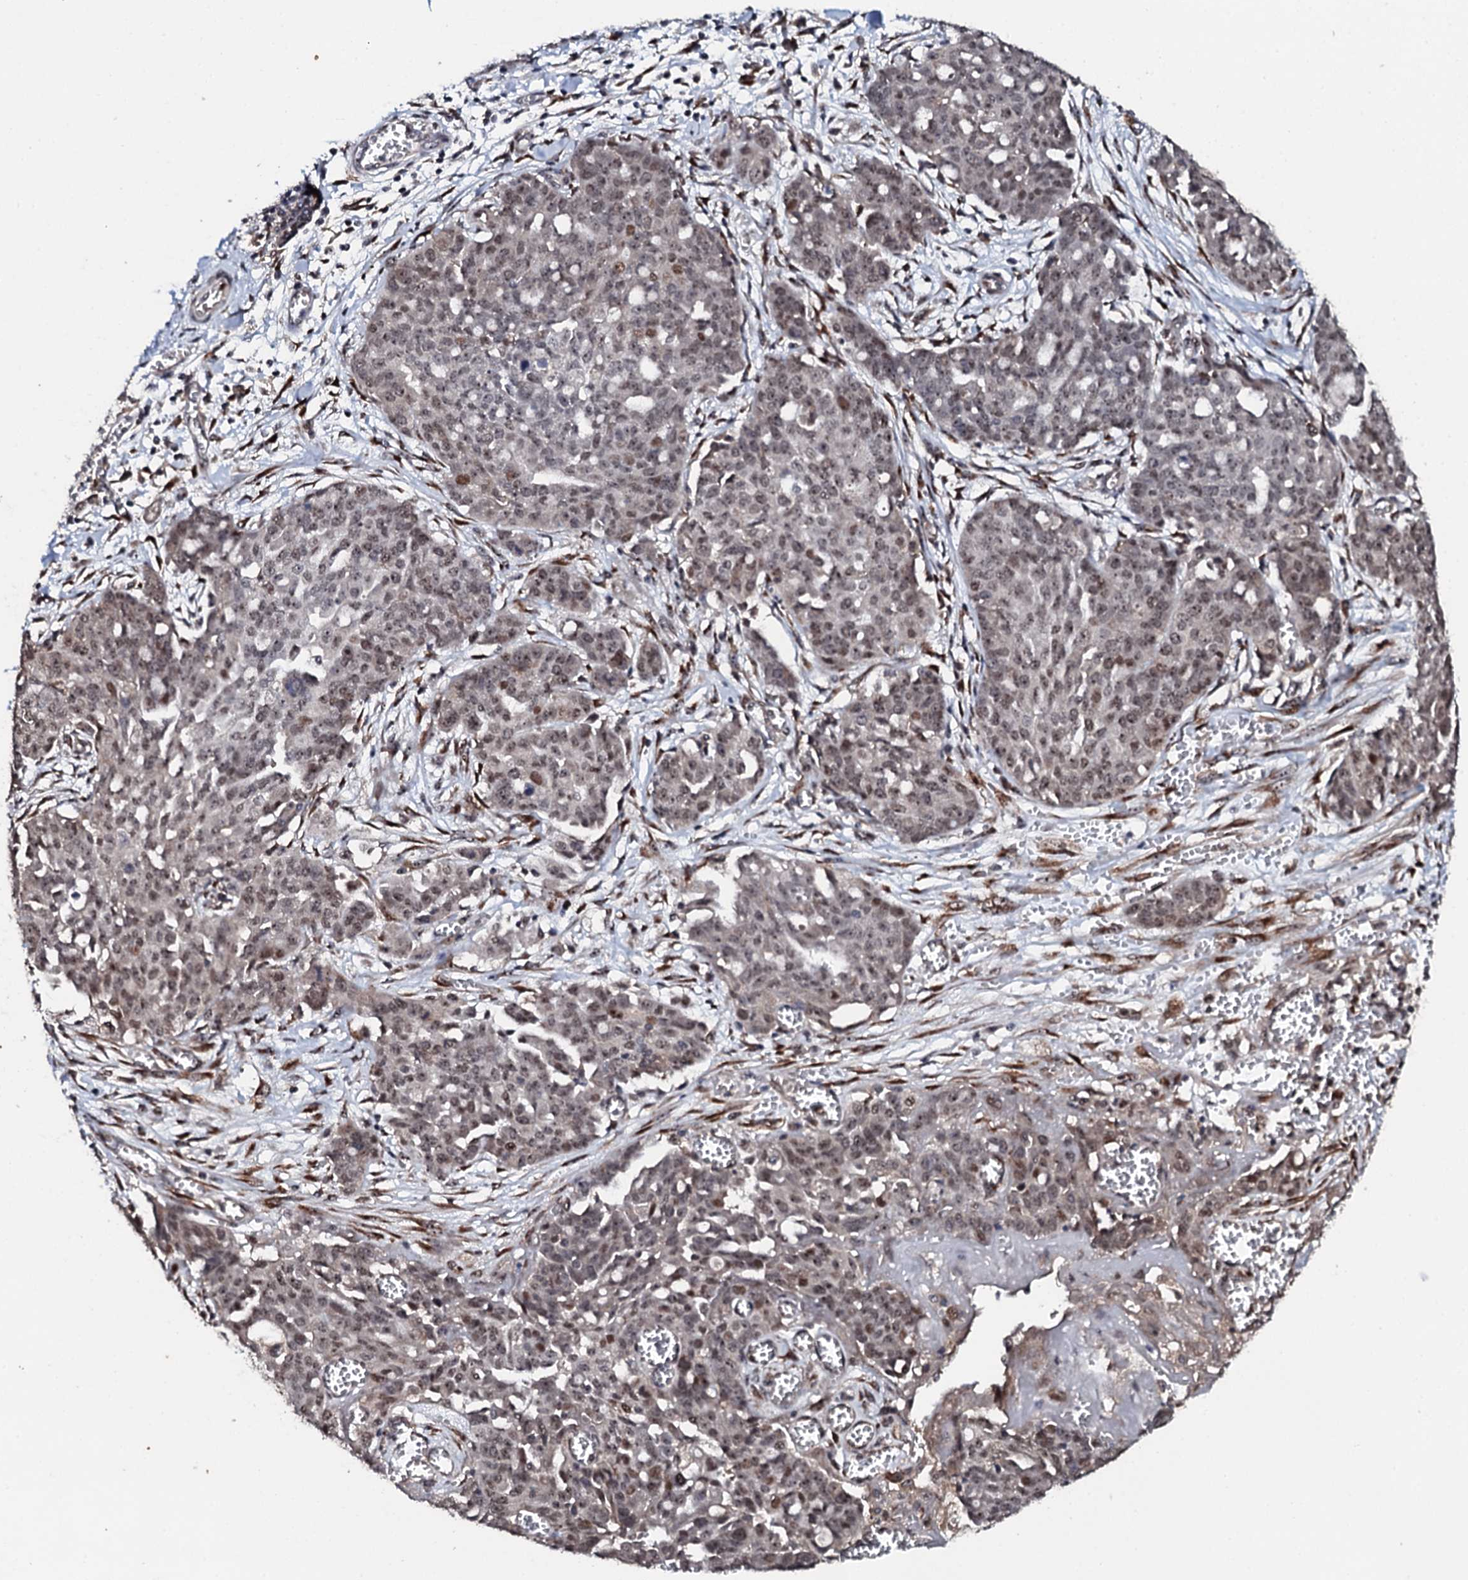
{"staining": {"intensity": "moderate", "quantity": "25%-75%", "location": "nuclear"}, "tissue": "ovarian cancer", "cell_type": "Tumor cells", "image_type": "cancer", "snomed": [{"axis": "morphology", "description": "Cystadenocarcinoma, serous, NOS"}, {"axis": "topography", "description": "Soft tissue"}, {"axis": "topography", "description": "Ovary"}], "caption": "Approximately 25%-75% of tumor cells in ovarian serous cystadenocarcinoma reveal moderate nuclear protein positivity as visualized by brown immunohistochemical staining.", "gene": "FAM111A", "patient": {"sex": "female", "age": 57}}